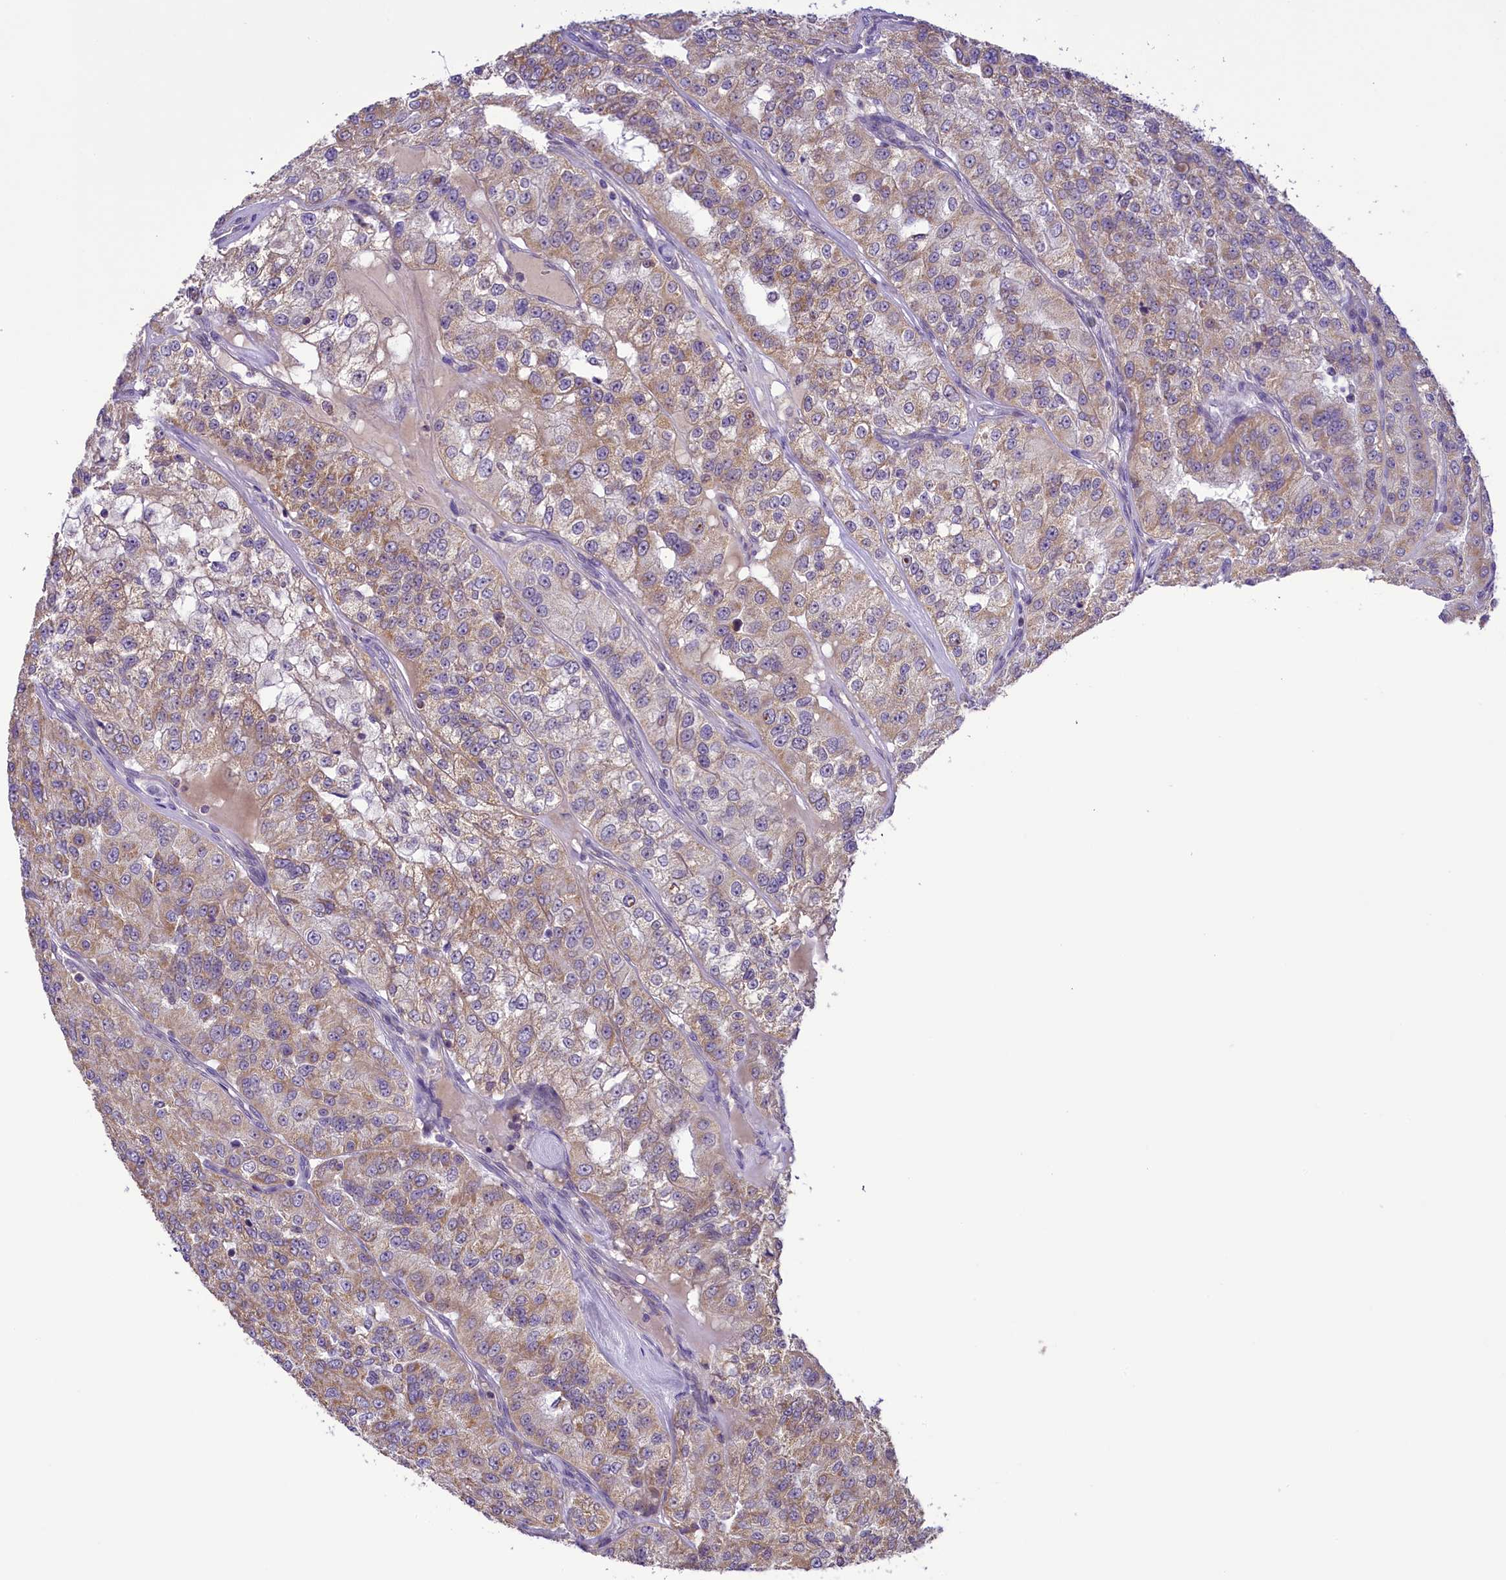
{"staining": {"intensity": "weak", "quantity": "25%-75%", "location": "cytoplasmic/membranous"}, "tissue": "renal cancer", "cell_type": "Tumor cells", "image_type": "cancer", "snomed": [{"axis": "morphology", "description": "Adenocarcinoma, NOS"}, {"axis": "topography", "description": "Kidney"}], "caption": "High-magnification brightfield microscopy of adenocarcinoma (renal) stained with DAB (brown) and counterstained with hematoxylin (blue). tumor cells exhibit weak cytoplasmic/membranous staining is present in about25%-75% of cells.", "gene": "PAF1", "patient": {"sex": "female", "age": 63}}